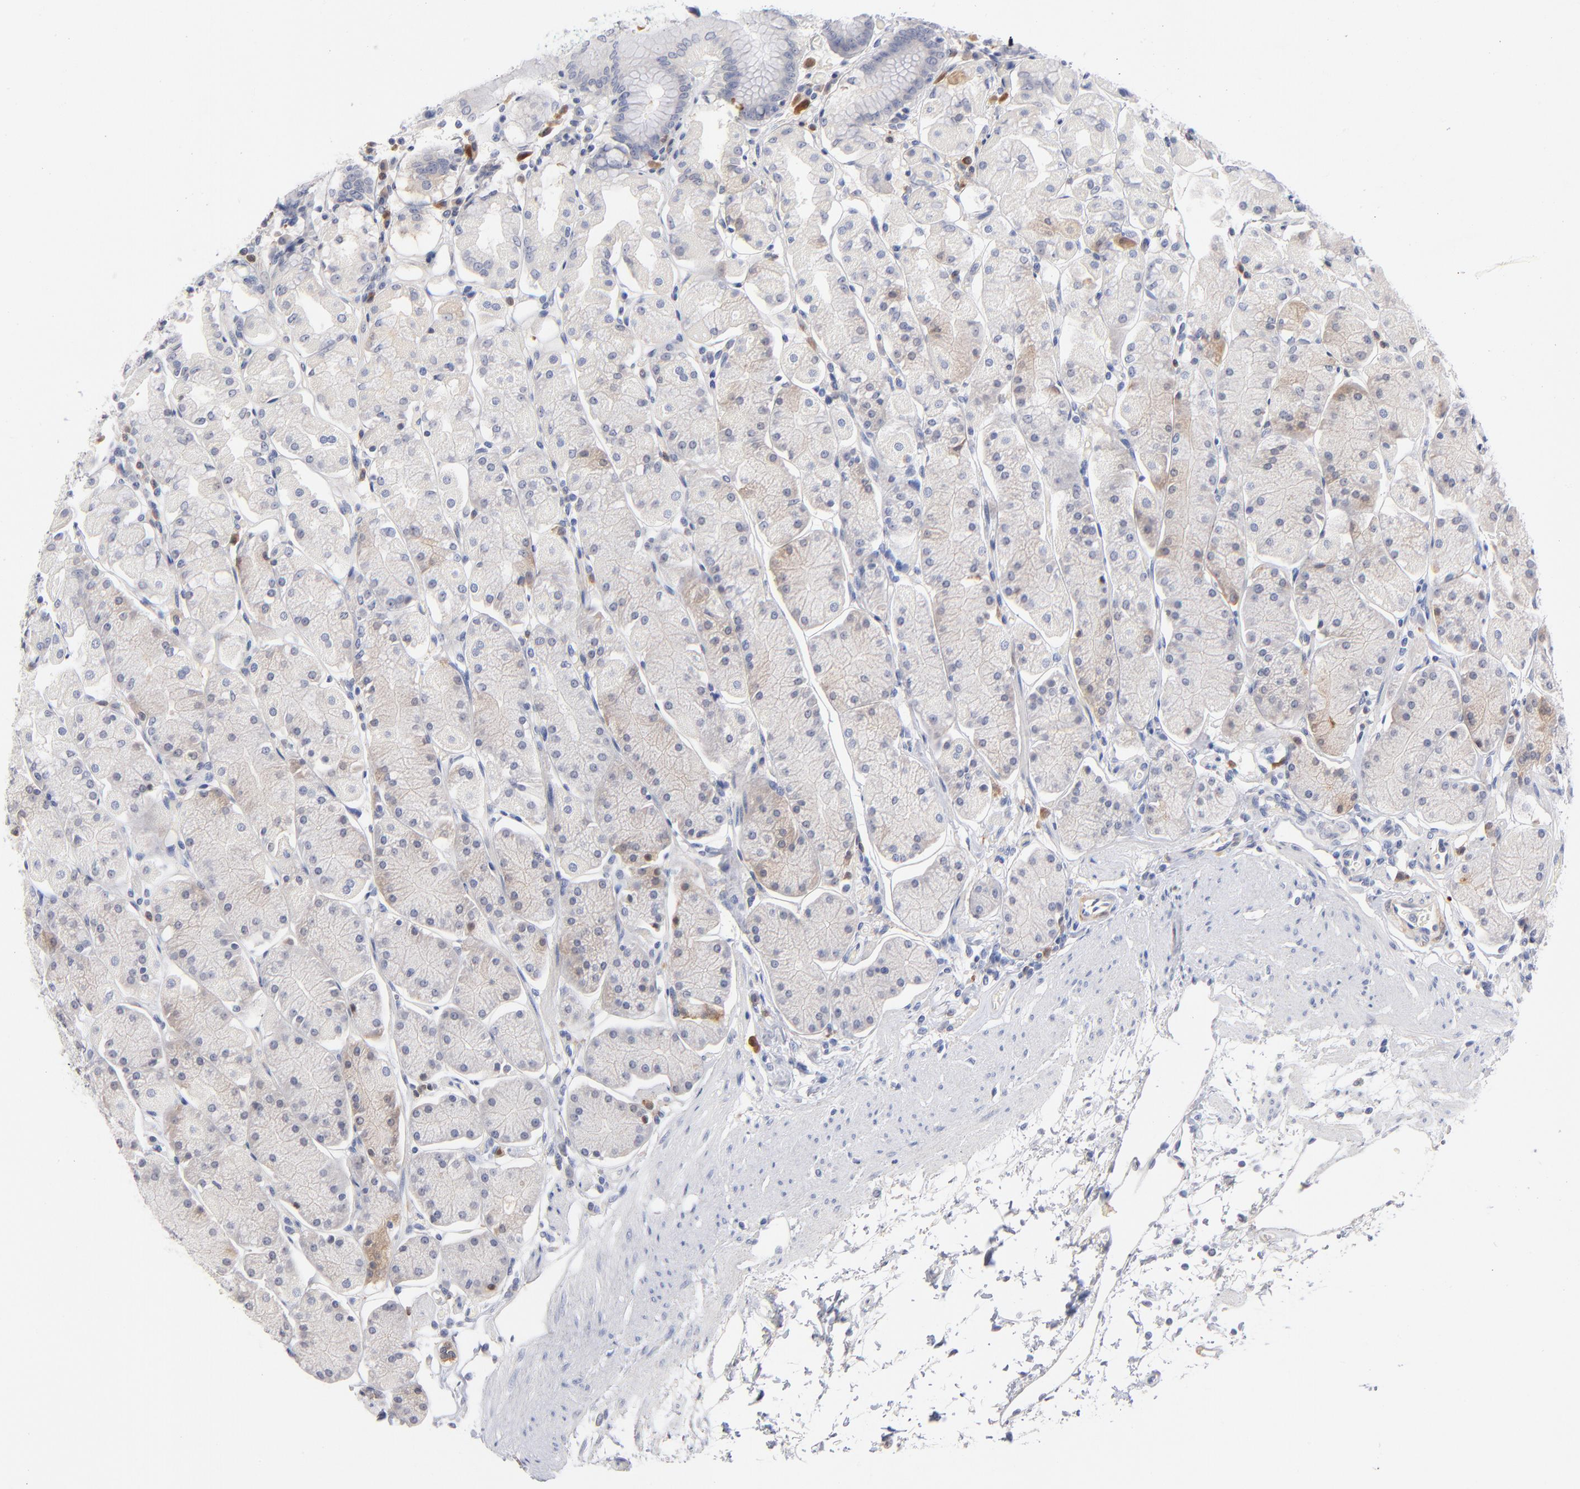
{"staining": {"intensity": "weak", "quantity": "<25%", "location": "cytoplasmic/membranous"}, "tissue": "stomach", "cell_type": "Glandular cells", "image_type": "normal", "snomed": [{"axis": "morphology", "description": "Normal tissue, NOS"}, {"axis": "topography", "description": "Stomach, upper"}, {"axis": "topography", "description": "Stomach"}], "caption": "Immunohistochemical staining of benign human stomach shows no significant expression in glandular cells.", "gene": "F12", "patient": {"sex": "male", "age": 76}}